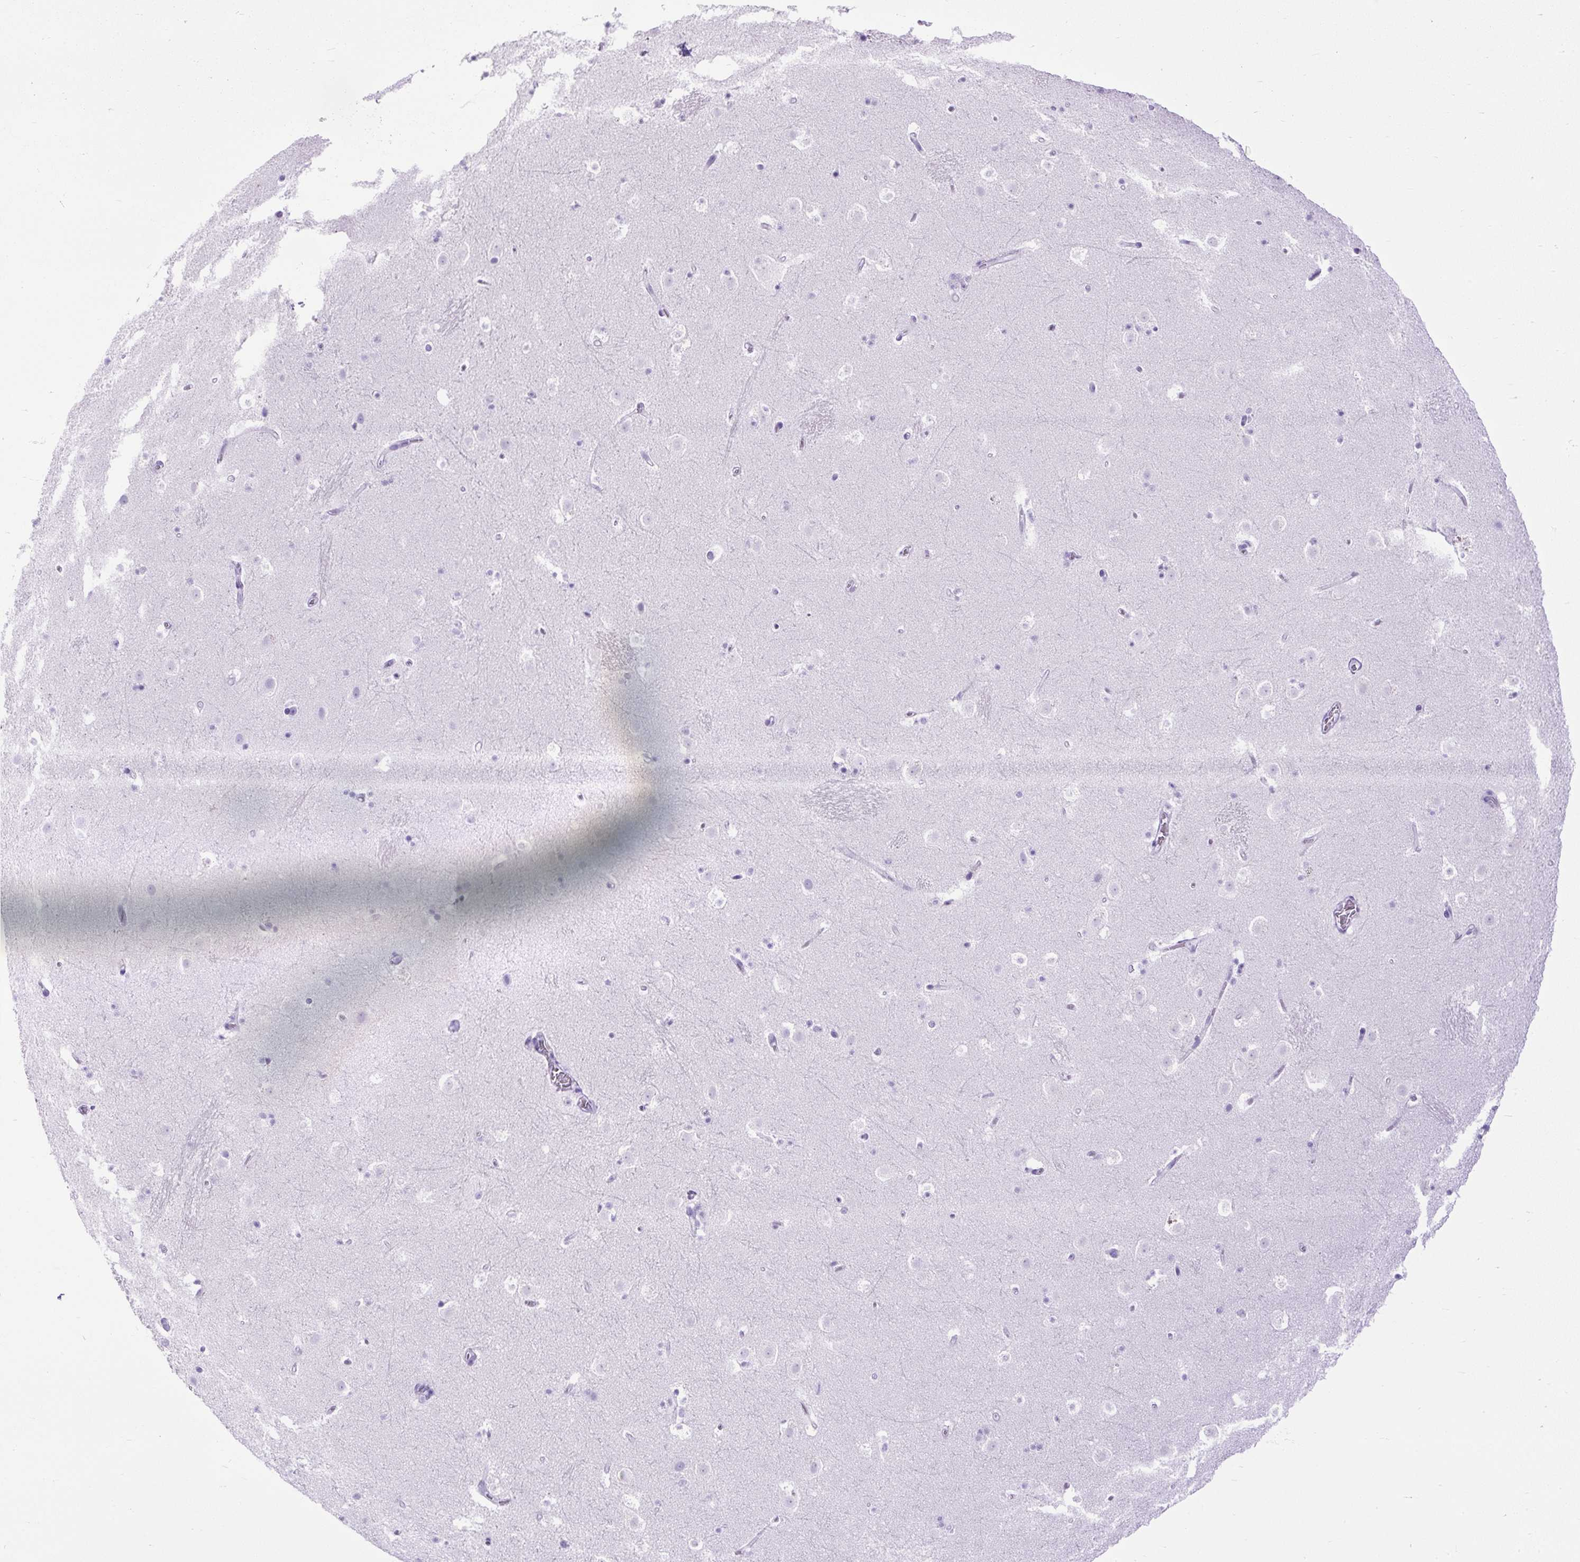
{"staining": {"intensity": "negative", "quantity": "none", "location": "none"}, "tissue": "caudate", "cell_type": "Glial cells", "image_type": "normal", "snomed": [{"axis": "morphology", "description": "Normal tissue, NOS"}, {"axis": "topography", "description": "Lateral ventricle wall"}], "caption": "Immunohistochemical staining of normal caudate demonstrates no significant positivity in glial cells.", "gene": "UPP1", "patient": {"sex": "male", "age": 37}}